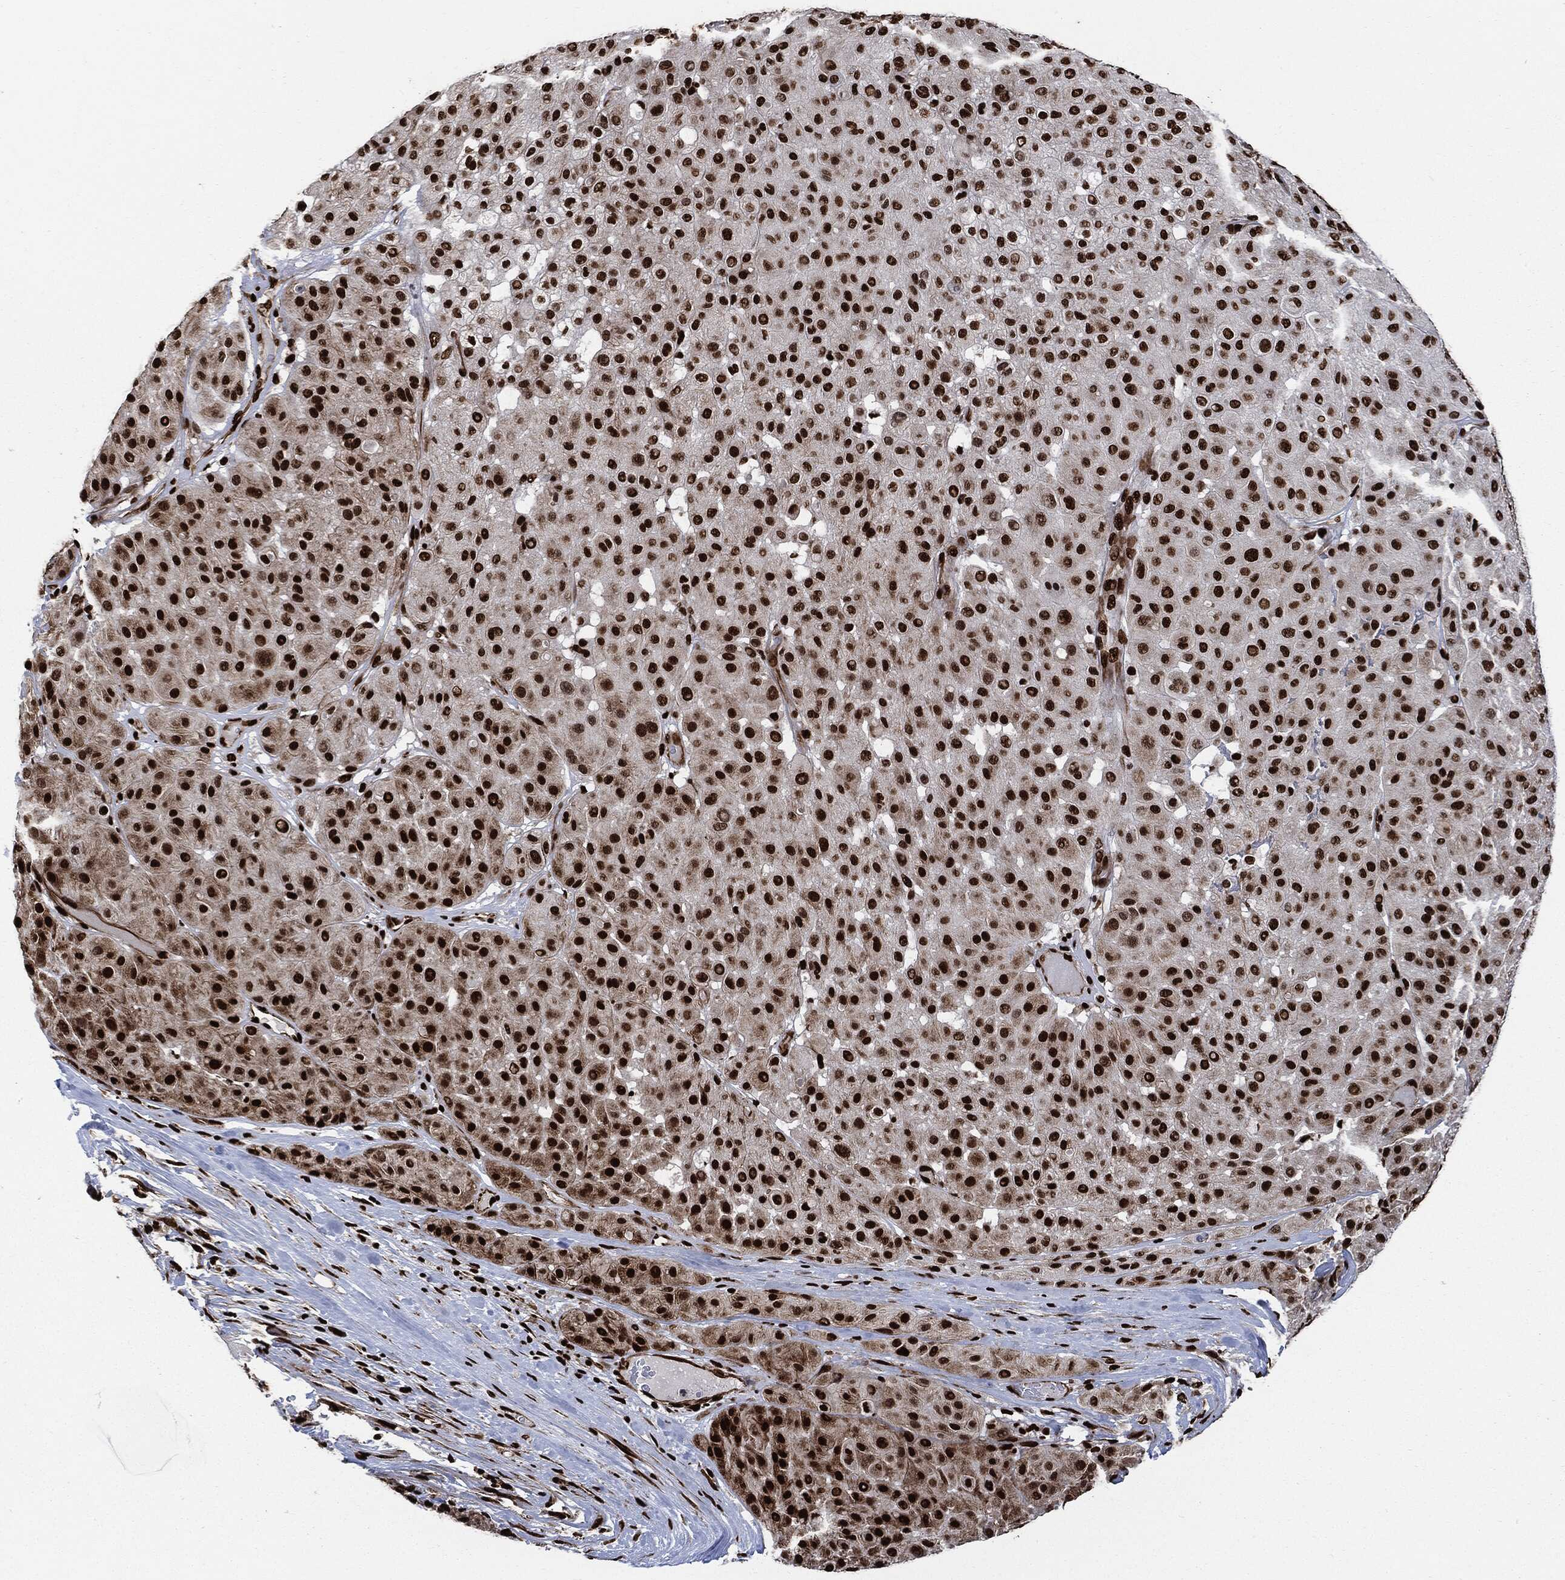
{"staining": {"intensity": "strong", "quantity": ">75%", "location": "nuclear"}, "tissue": "melanoma", "cell_type": "Tumor cells", "image_type": "cancer", "snomed": [{"axis": "morphology", "description": "Malignant melanoma, Metastatic site"}, {"axis": "topography", "description": "Smooth muscle"}], "caption": "This is an image of immunohistochemistry staining of melanoma, which shows strong staining in the nuclear of tumor cells.", "gene": "RECQL", "patient": {"sex": "male", "age": 41}}